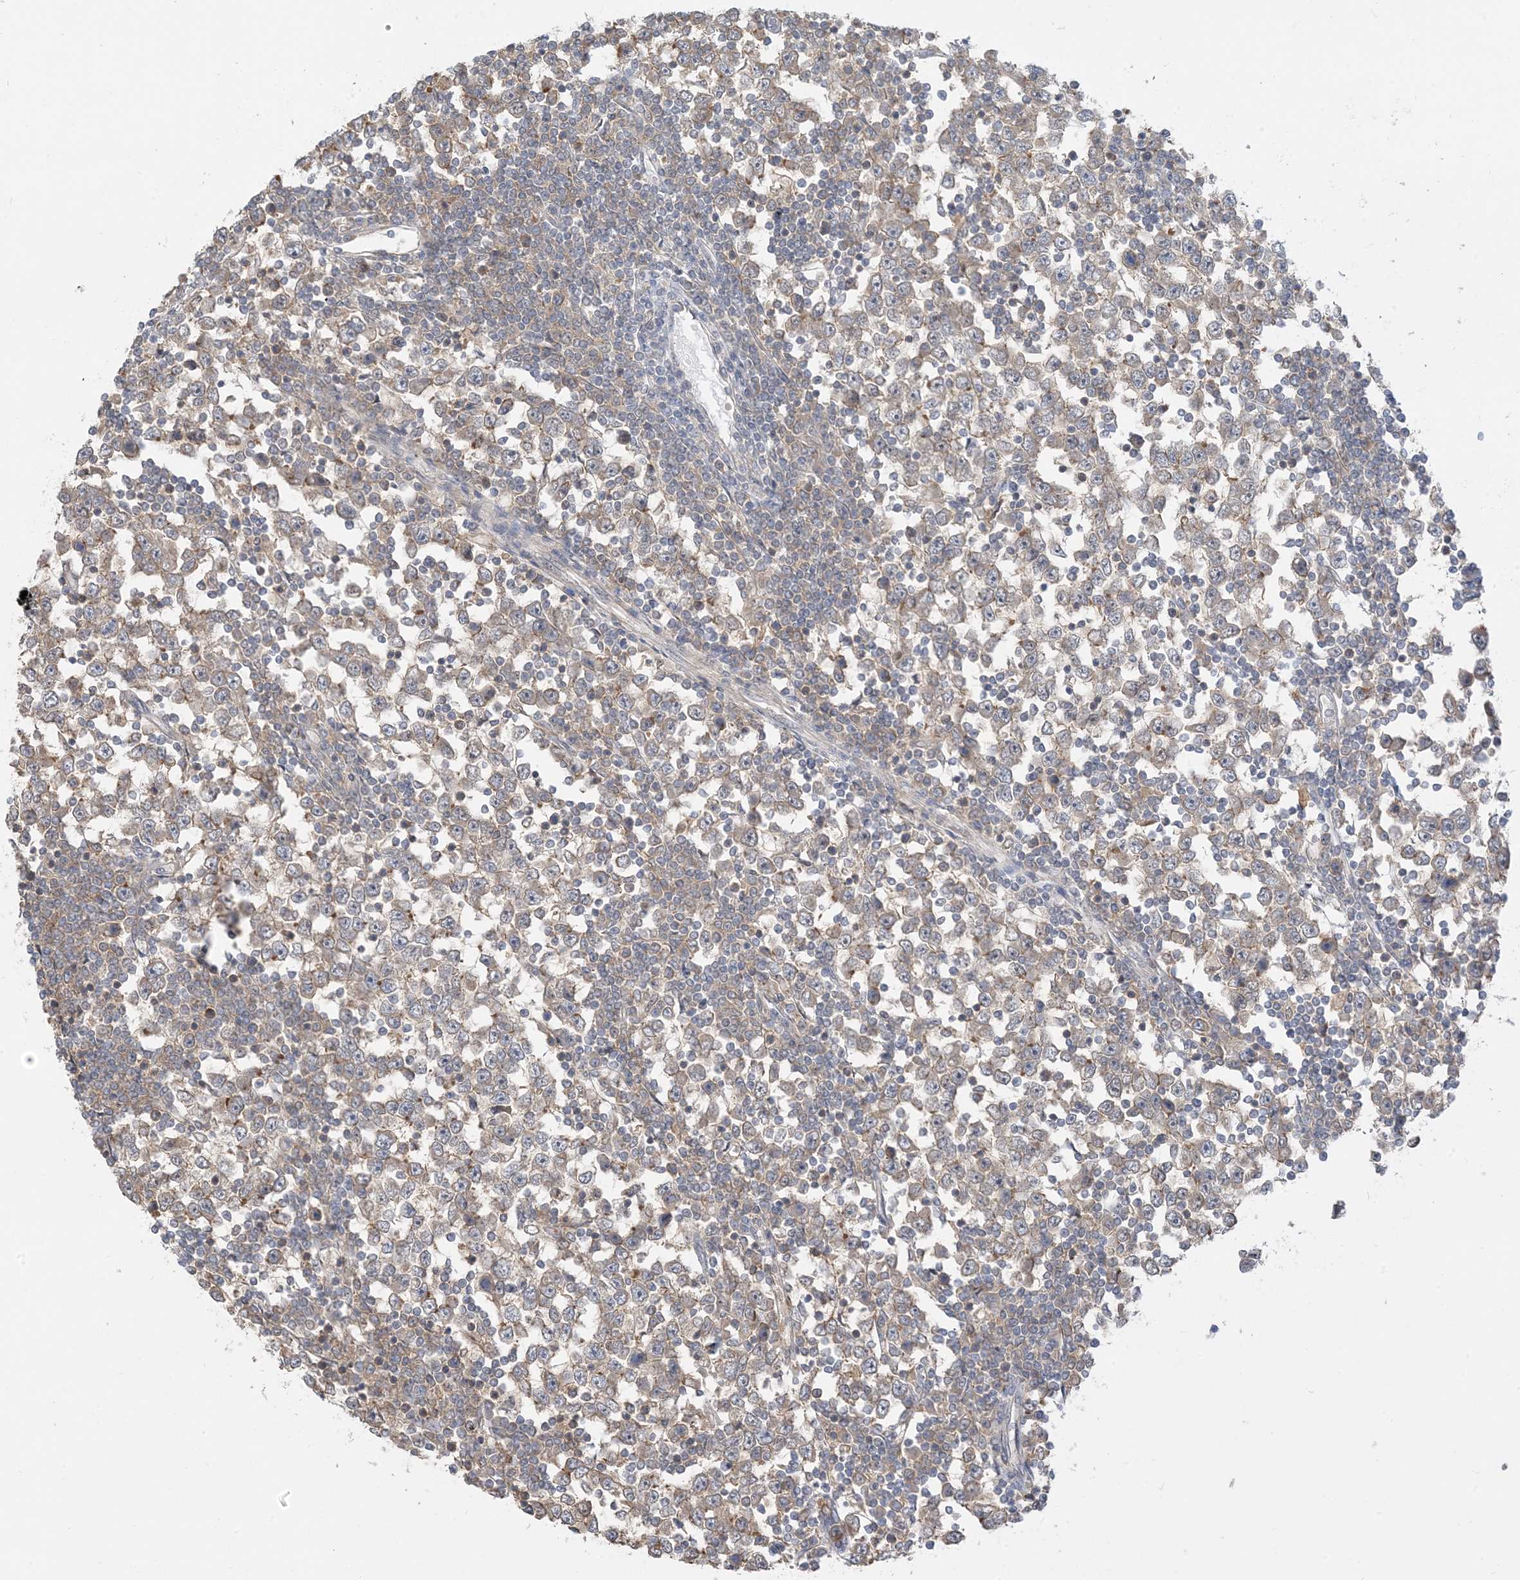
{"staining": {"intensity": "weak", "quantity": ">75%", "location": "cytoplasmic/membranous"}, "tissue": "testis cancer", "cell_type": "Tumor cells", "image_type": "cancer", "snomed": [{"axis": "morphology", "description": "Seminoma, NOS"}, {"axis": "topography", "description": "Testis"}], "caption": "This is an image of immunohistochemistry (IHC) staining of testis cancer (seminoma), which shows weak positivity in the cytoplasmic/membranous of tumor cells.", "gene": "WDR26", "patient": {"sex": "male", "age": 65}}